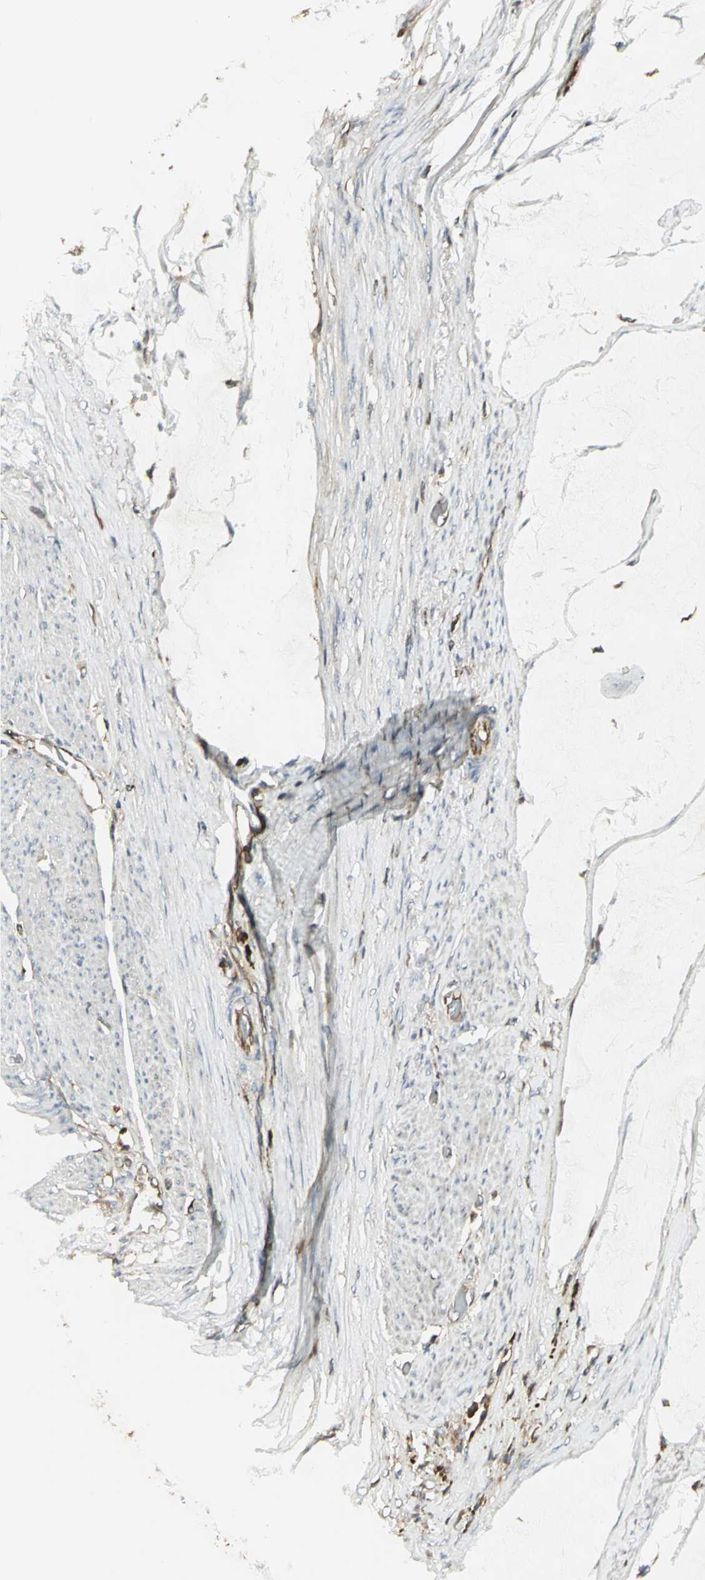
{"staining": {"intensity": "moderate", "quantity": ">75%", "location": "cytoplasmic/membranous"}, "tissue": "colorectal cancer", "cell_type": "Tumor cells", "image_type": "cancer", "snomed": [{"axis": "morphology", "description": "Normal tissue, NOS"}, {"axis": "morphology", "description": "Adenocarcinoma, NOS"}, {"axis": "topography", "description": "Rectum"}, {"axis": "topography", "description": "Peripheral nerve tissue"}], "caption": "A medium amount of moderate cytoplasmic/membranous staining is appreciated in approximately >75% of tumor cells in adenocarcinoma (colorectal) tissue. The staining was performed using DAB to visualize the protein expression in brown, while the nuclei were stained in blue with hematoxylin (Magnification: 20x).", "gene": "PRXL2B", "patient": {"sex": "female", "age": 77}}